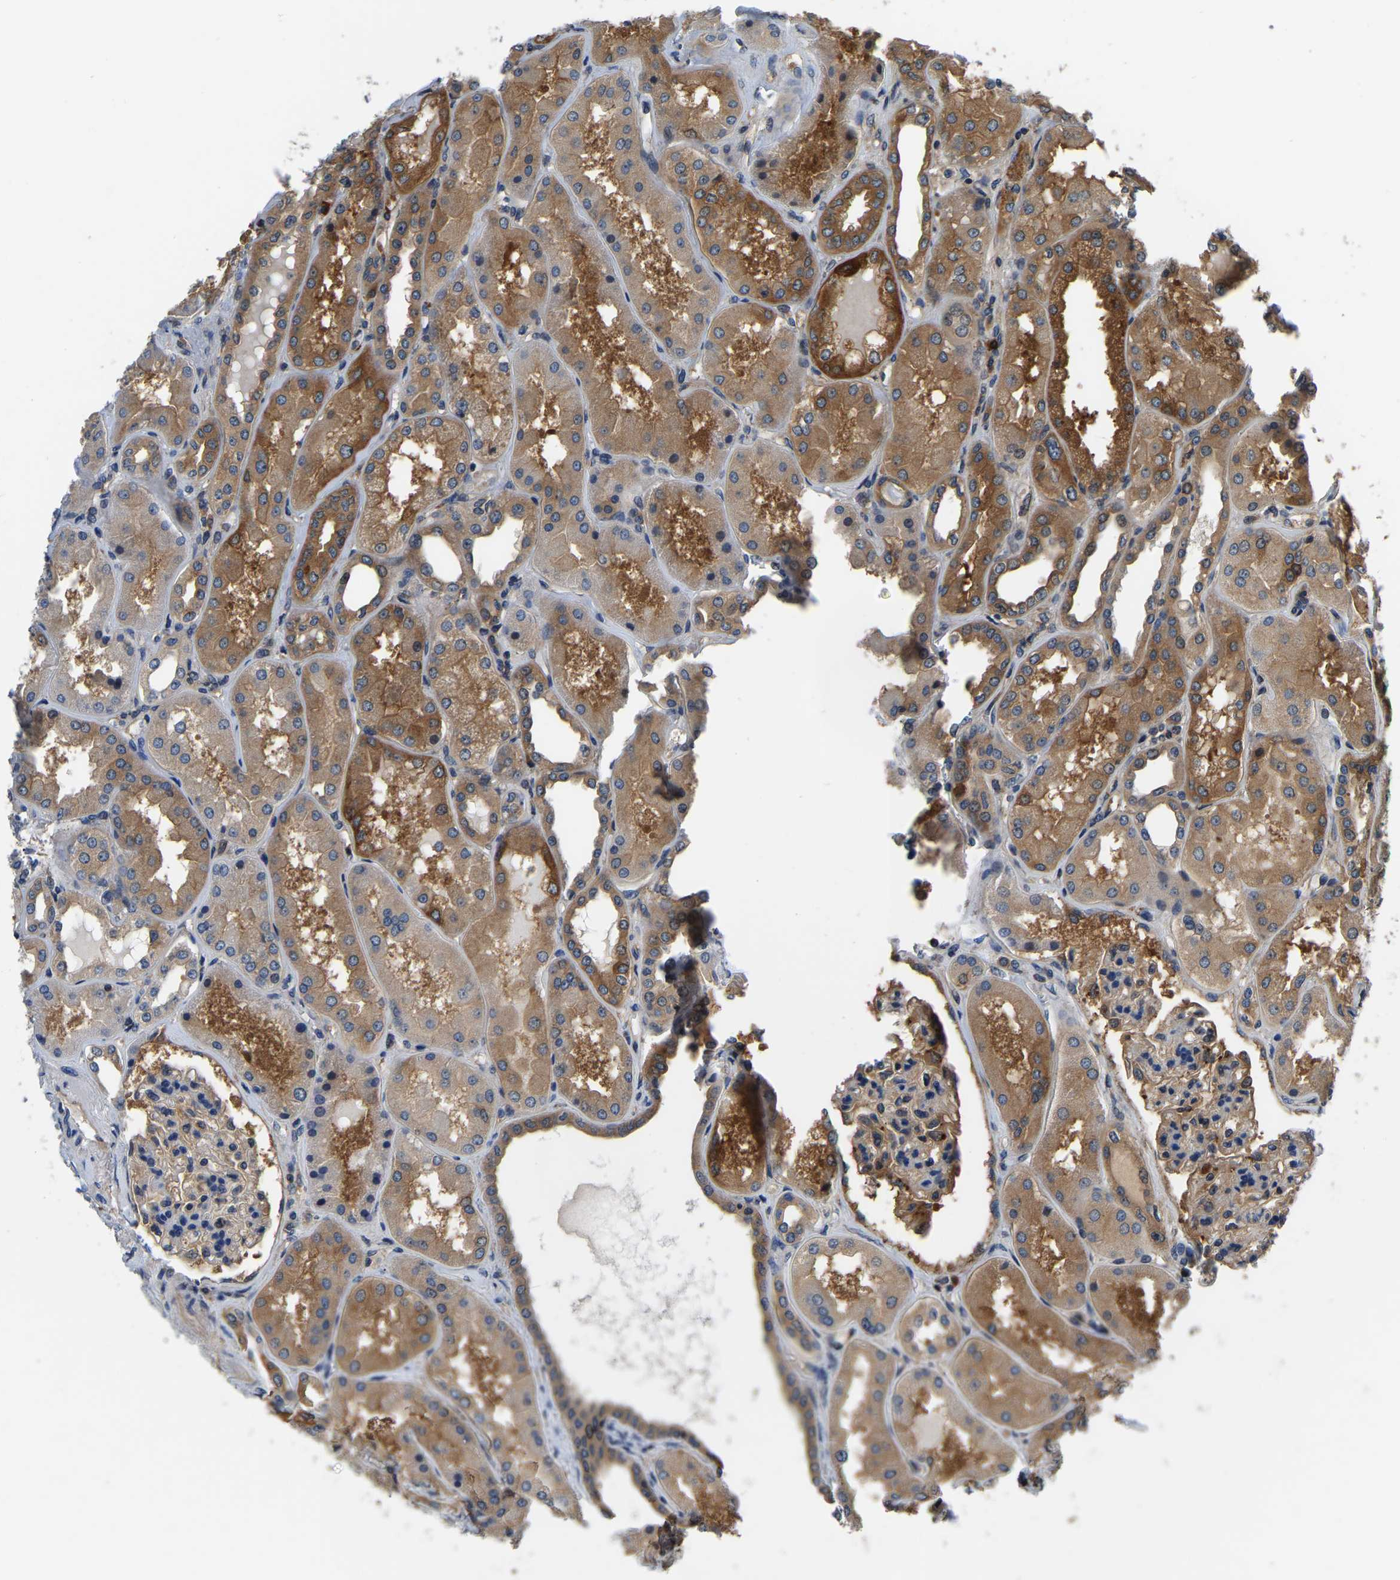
{"staining": {"intensity": "moderate", "quantity": "25%-75%", "location": "cytoplasmic/membranous"}, "tissue": "kidney", "cell_type": "Cells in glomeruli", "image_type": "normal", "snomed": [{"axis": "morphology", "description": "Normal tissue, NOS"}, {"axis": "topography", "description": "Kidney"}], "caption": "A brown stain highlights moderate cytoplasmic/membranous staining of a protein in cells in glomeruli of normal kidney. (IHC, brightfield microscopy, high magnification).", "gene": "GARS1", "patient": {"sex": "female", "age": 56}}